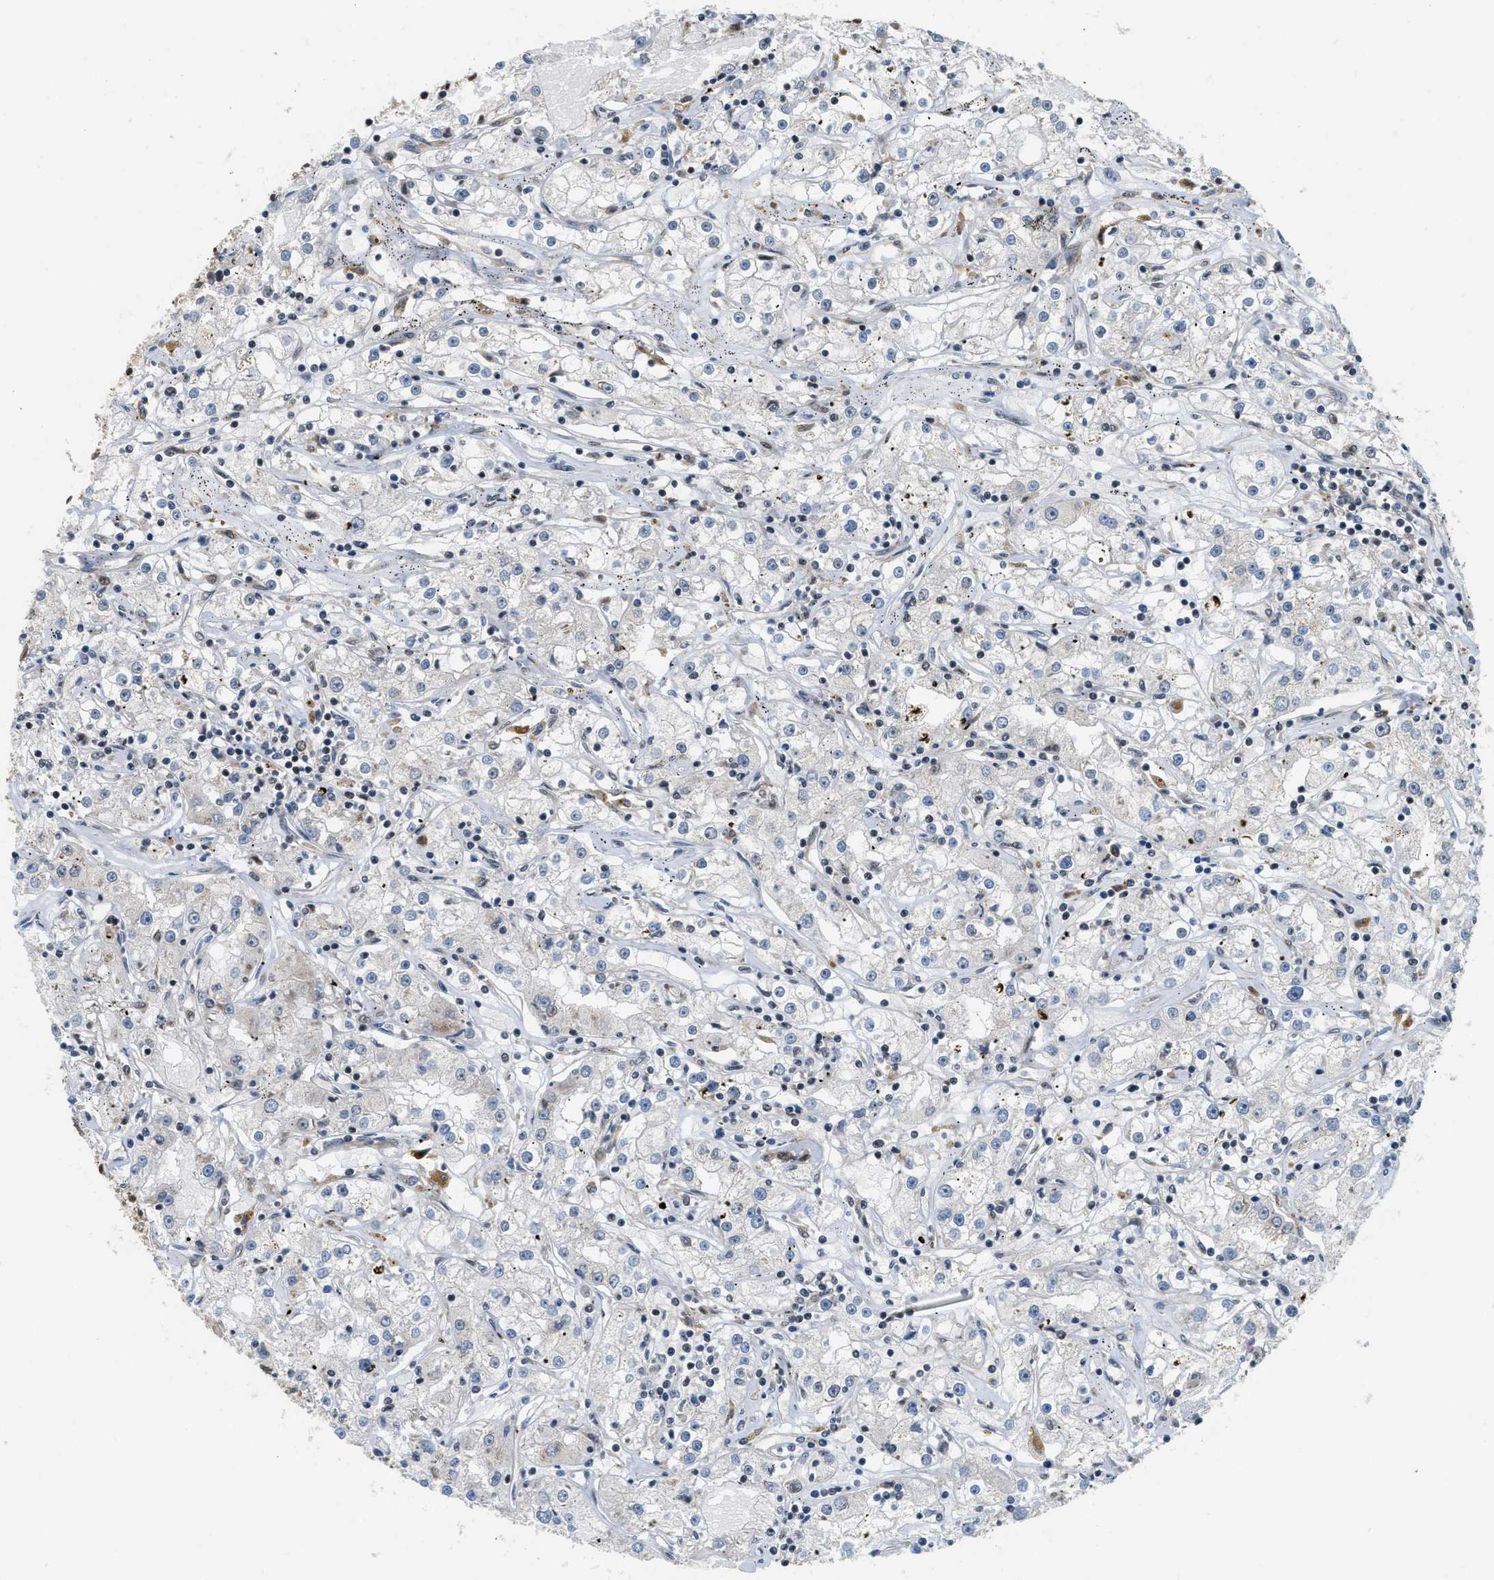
{"staining": {"intensity": "negative", "quantity": "none", "location": "none"}, "tissue": "renal cancer", "cell_type": "Tumor cells", "image_type": "cancer", "snomed": [{"axis": "morphology", "description": "Adenocarcinoma, NOS"}, {"axis": "topography", "description": "Kidney"}], "caption": "Image shows no protein positivity in tumor cells of renal cancer tissue.", "gene": "TACC1", "patient": {"sex": "male", "age": 56}}